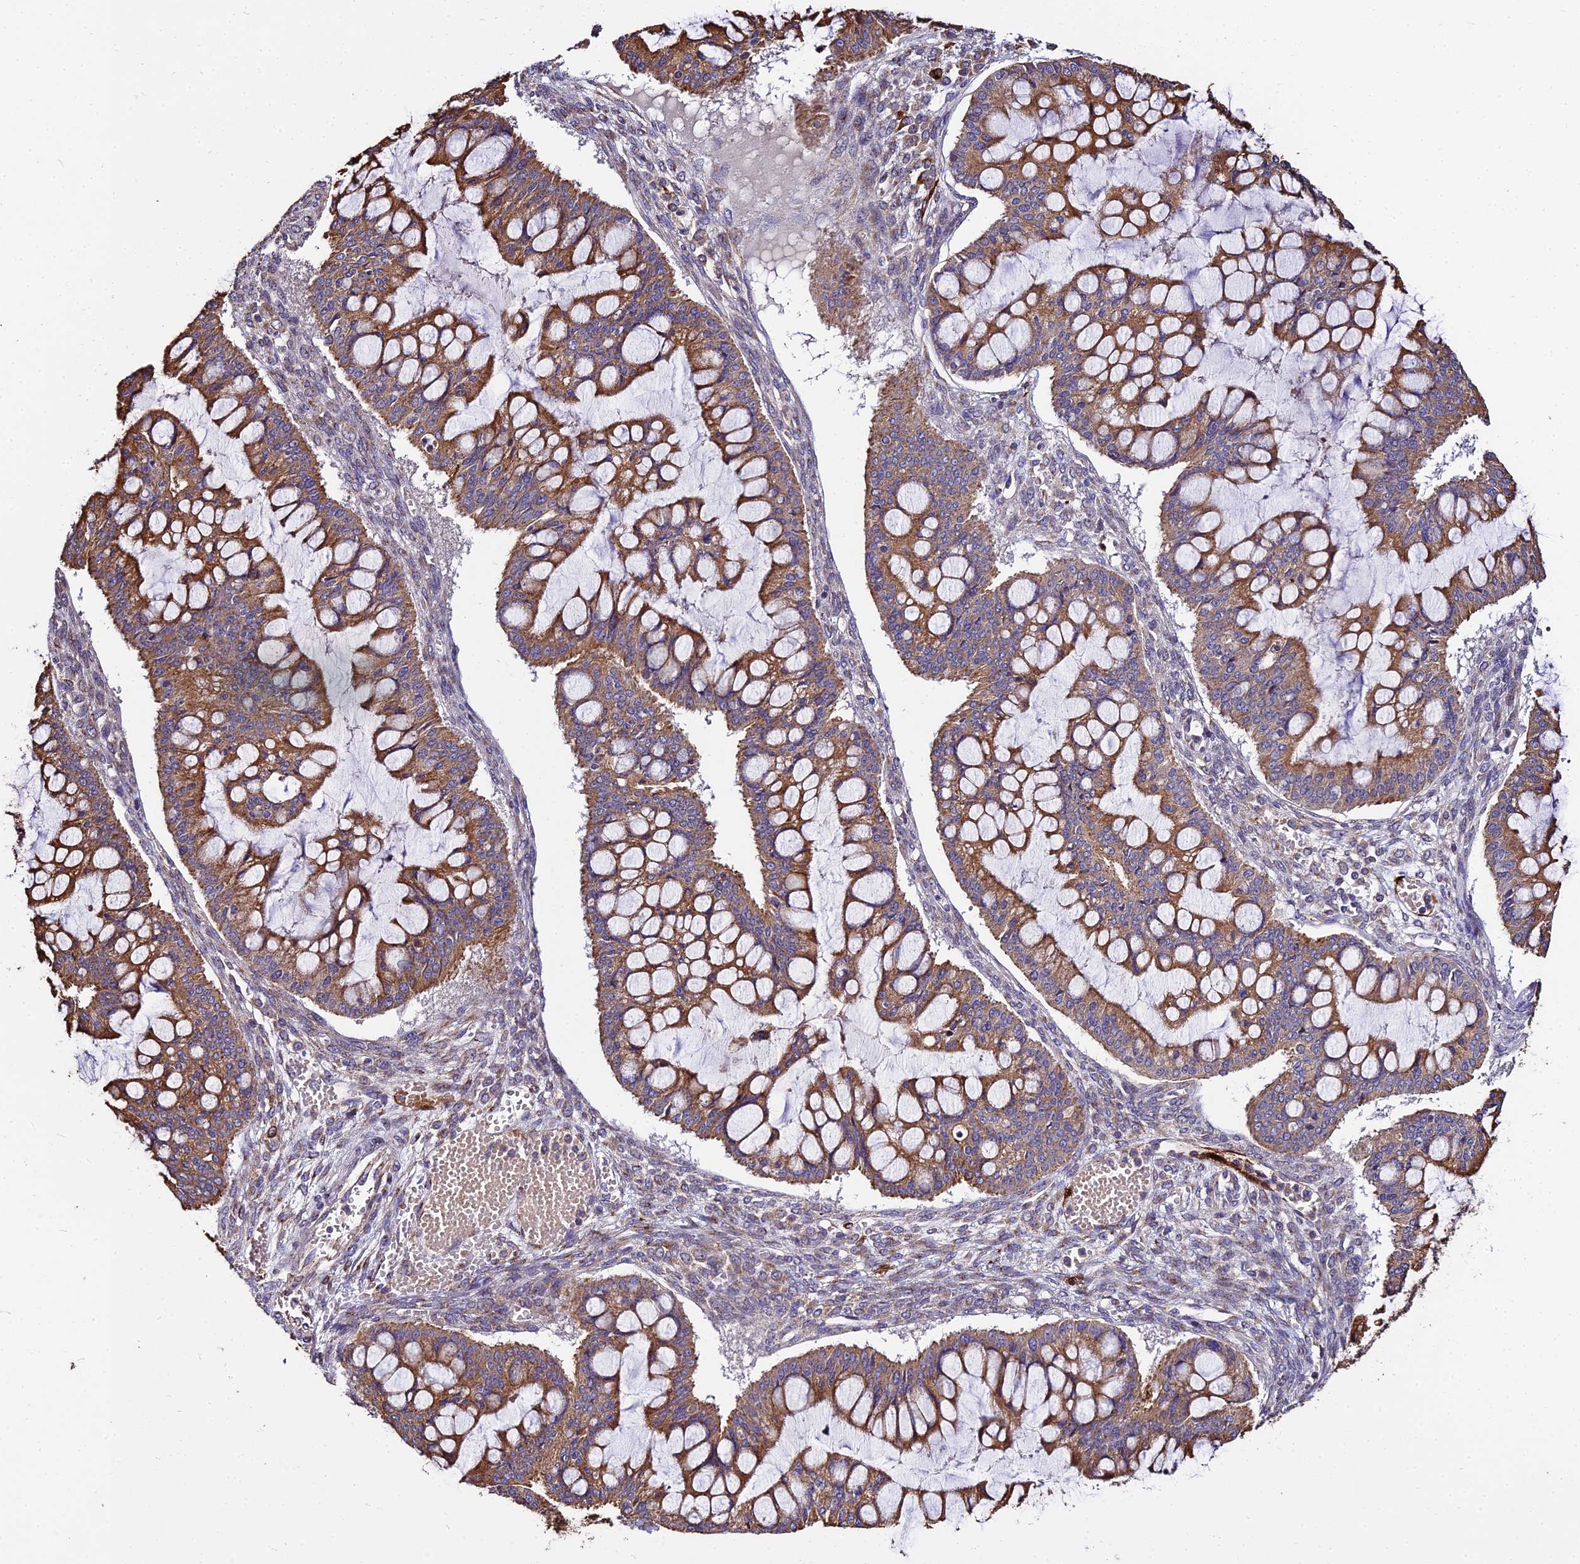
{"staining": {"intensity": "moderate", "quantity": ">75%", "location": "cytoplasmic/membranous"}, "tissue": "ovarian cancer", "cell_type": "Tumor cells", "image_type": "cancer", "snomed": [{"axis": "morphology", "description": "Cystadenocarcinoma, mucinous, NOS"}, {"axis": "topography", "description": "Ovary"}], "caption": "Immunohistochemistry histopathology image of ovarian cancer (mucinous cystadenocarcinoma) stained for a protein (brown), which exhibits medium levels of moderate cytoplasmic/membranous expression in approximately >75% of tumor cells.", "gene": "PEX19", "patient": {"sex": "female", "age": 73}}